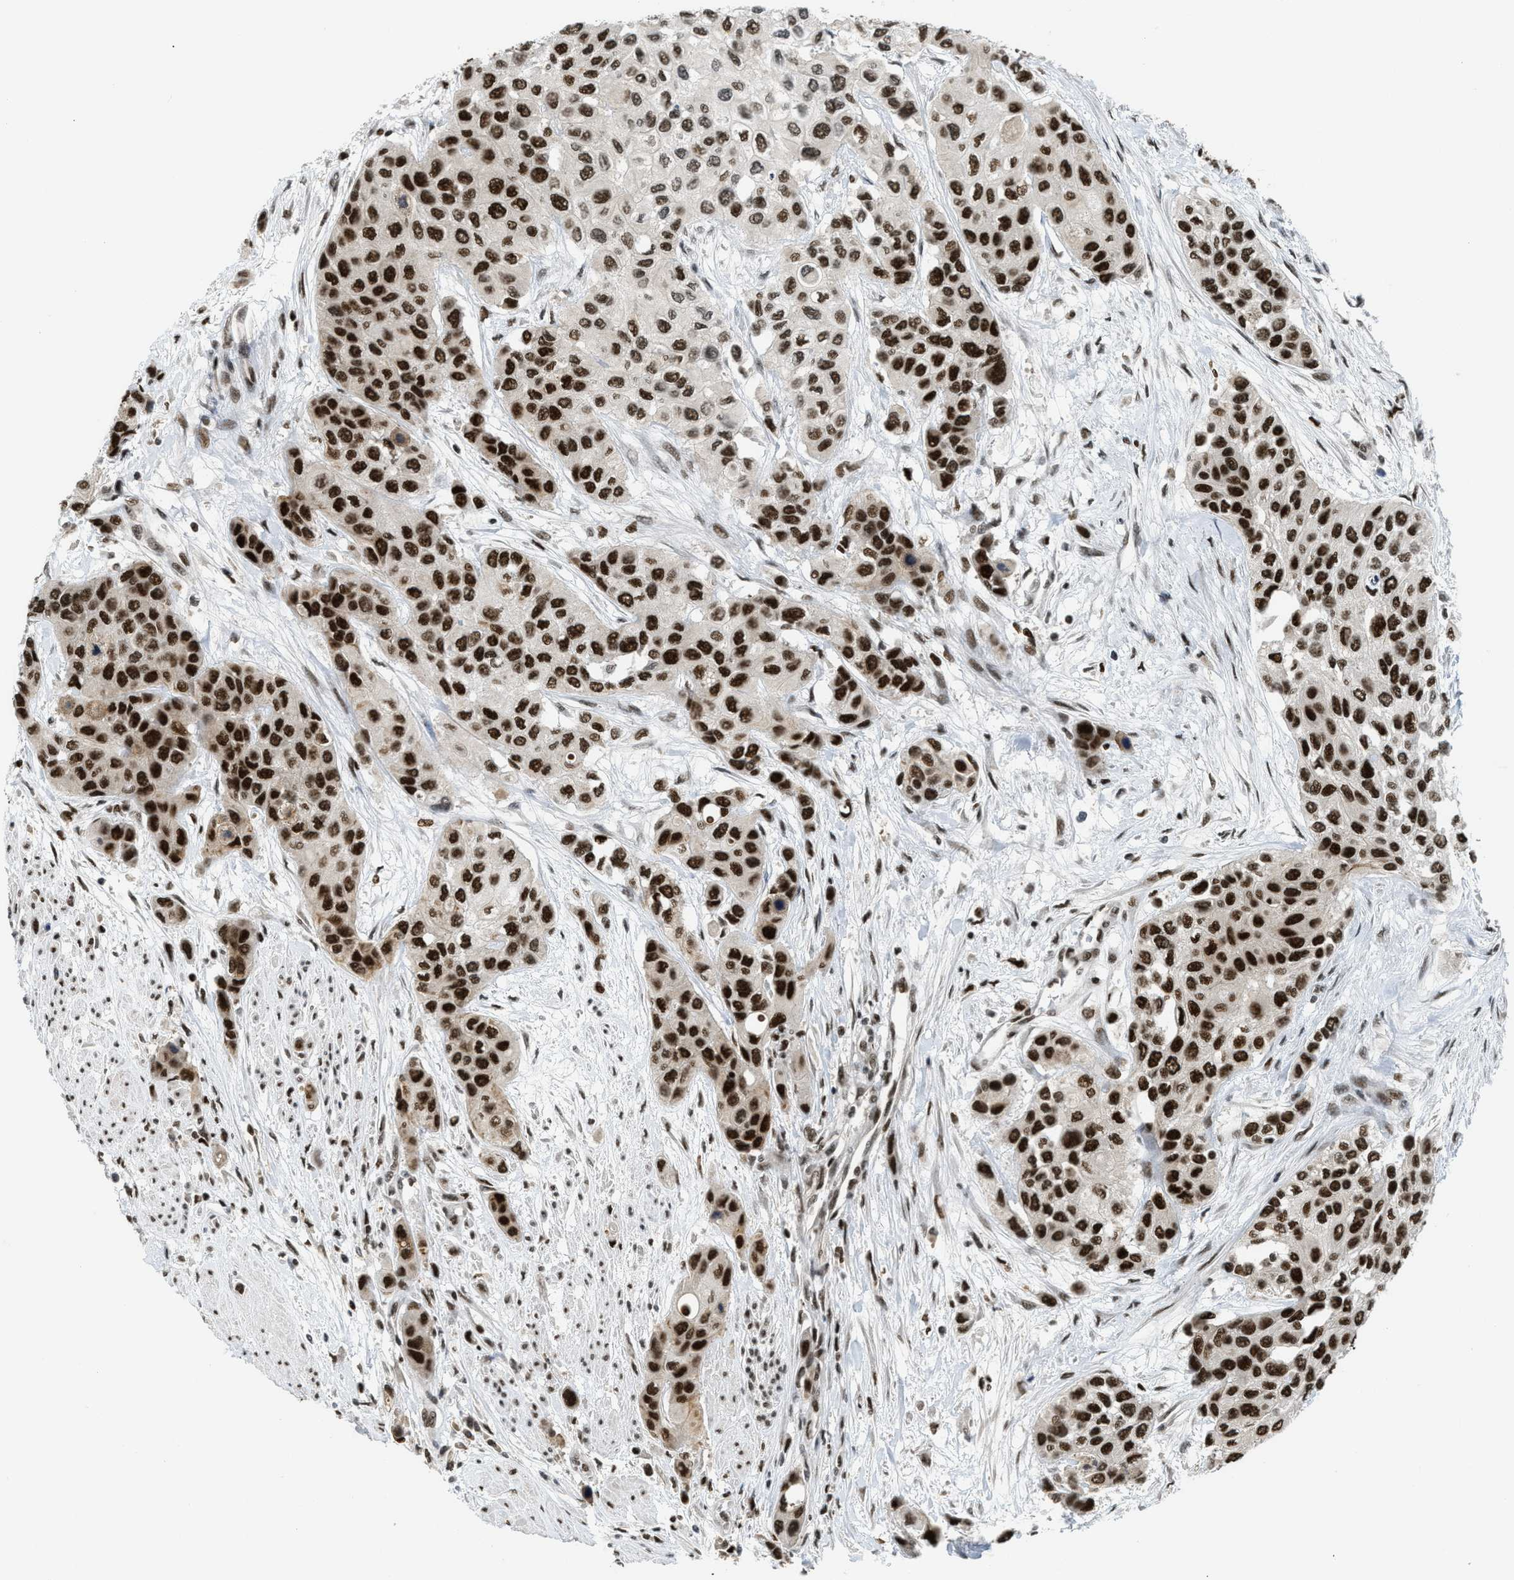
{"staining": {"intensity": "strong", "quantity": ">75%", "location": "nuclear"}, "tissue": "urothelial cancer", "cell_type": "Tumor cells", "image_type": "cancer", "snomed": [{"axis": "morphology", "description": "Urothelial carcinoma, High grade"}, {"axis": "topography", "description": "Urinary bladder"}], "caption": "This is a histology image of IHC staining of urothelial cancer, which shows strong staining in the nuclear of tumor cells.", "gene": "RFX5", "patient": {"sex": "female", "age": 56}}